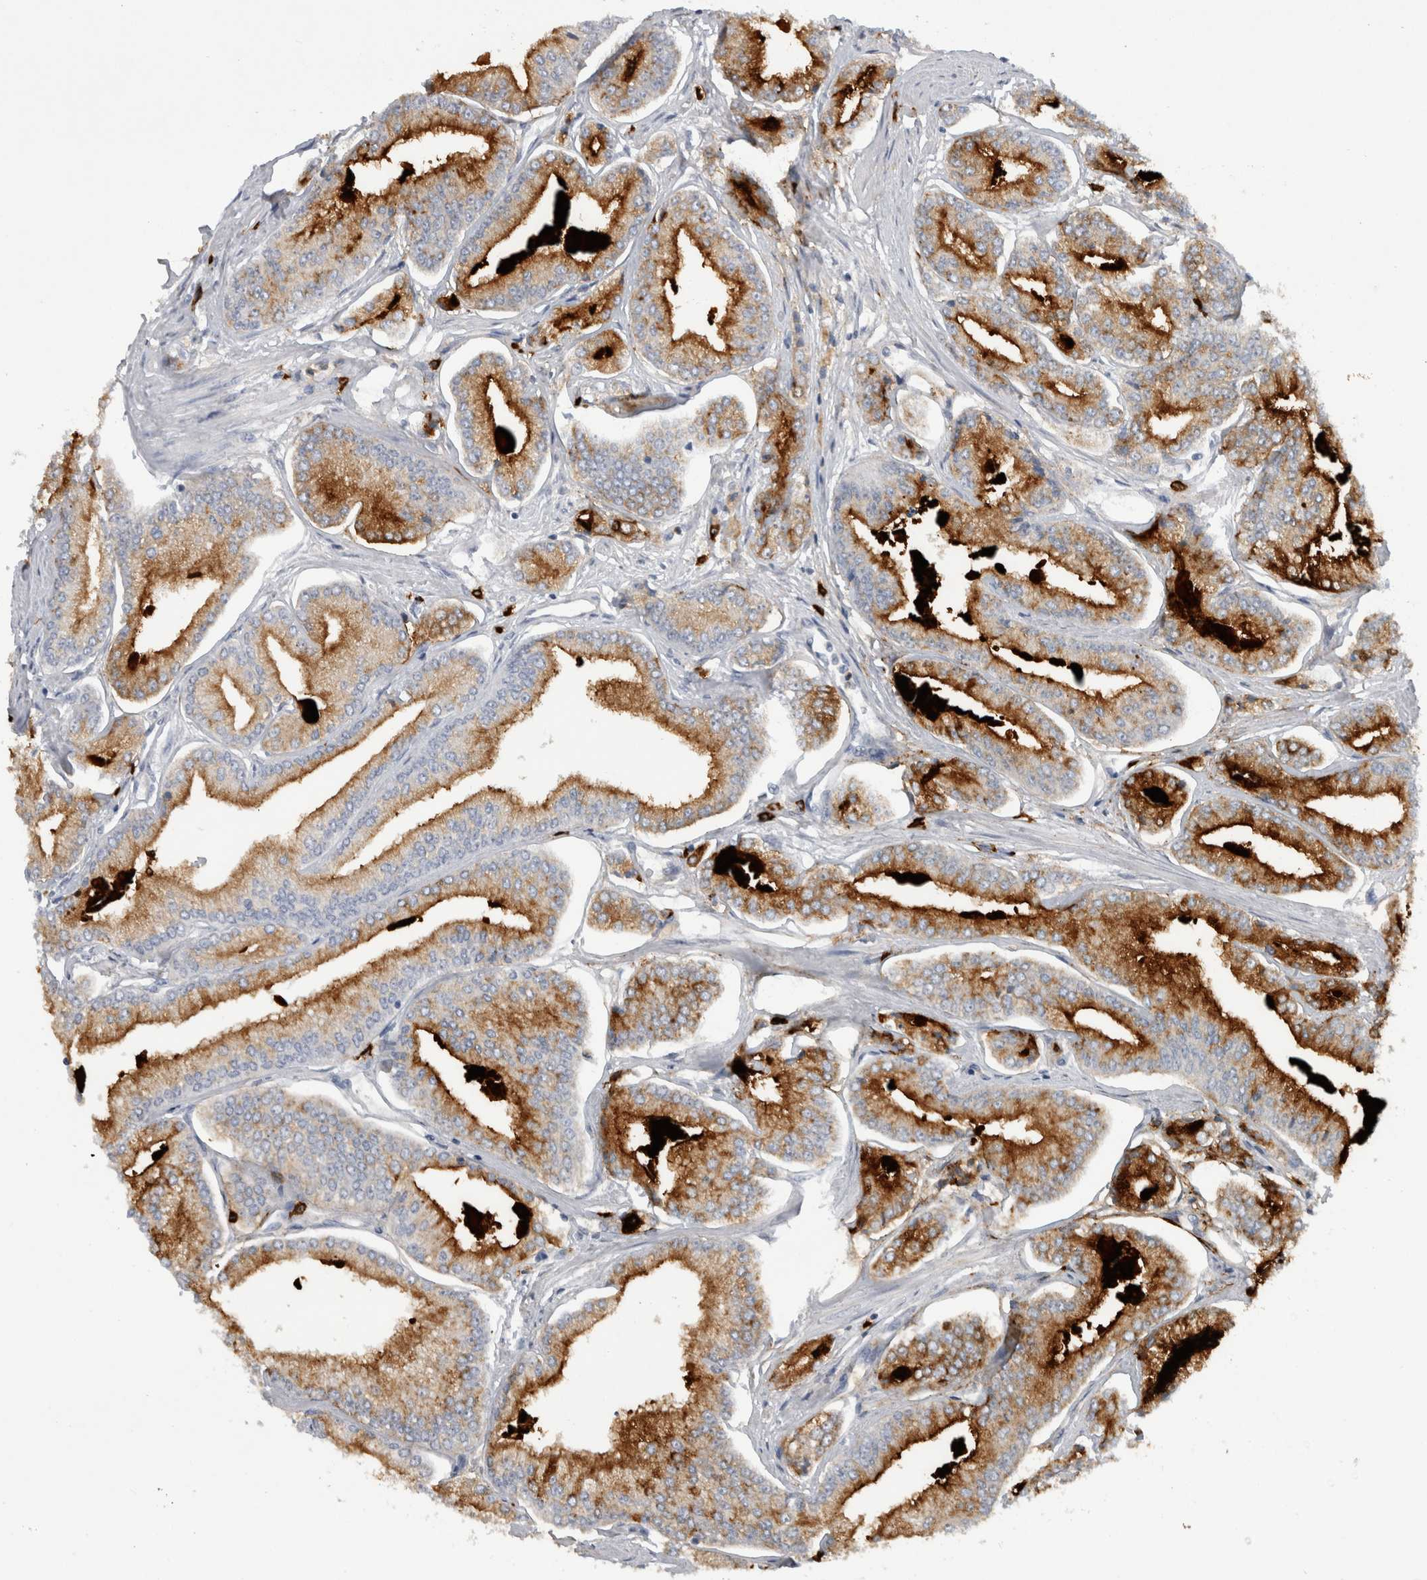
{"staining": {"intensity": "strong", "quantity": ">75%", "location": "cytoplasmic/membranous"}, "tissue": "prostate cancer", "cell_type": "Tumor cells", "image_type": "cancer", "snomed": [{"axis": "morphology", "description": "Adenocarcinoma, Low grade"}, {"axis": "topography", "description": "Prostate"}], "caption": "A high-resolution photomicrograph shows IHC staining of prostate cancer (low-grade adenocarcinoma), which displays strong cytoplasmic/membranous staining in about >75% of tumor cells. (brown staining indicates protein expression, while blue staining denotes nuclei).", "gene": "CD63", "patient": {"sex": "male", "age": 52}}